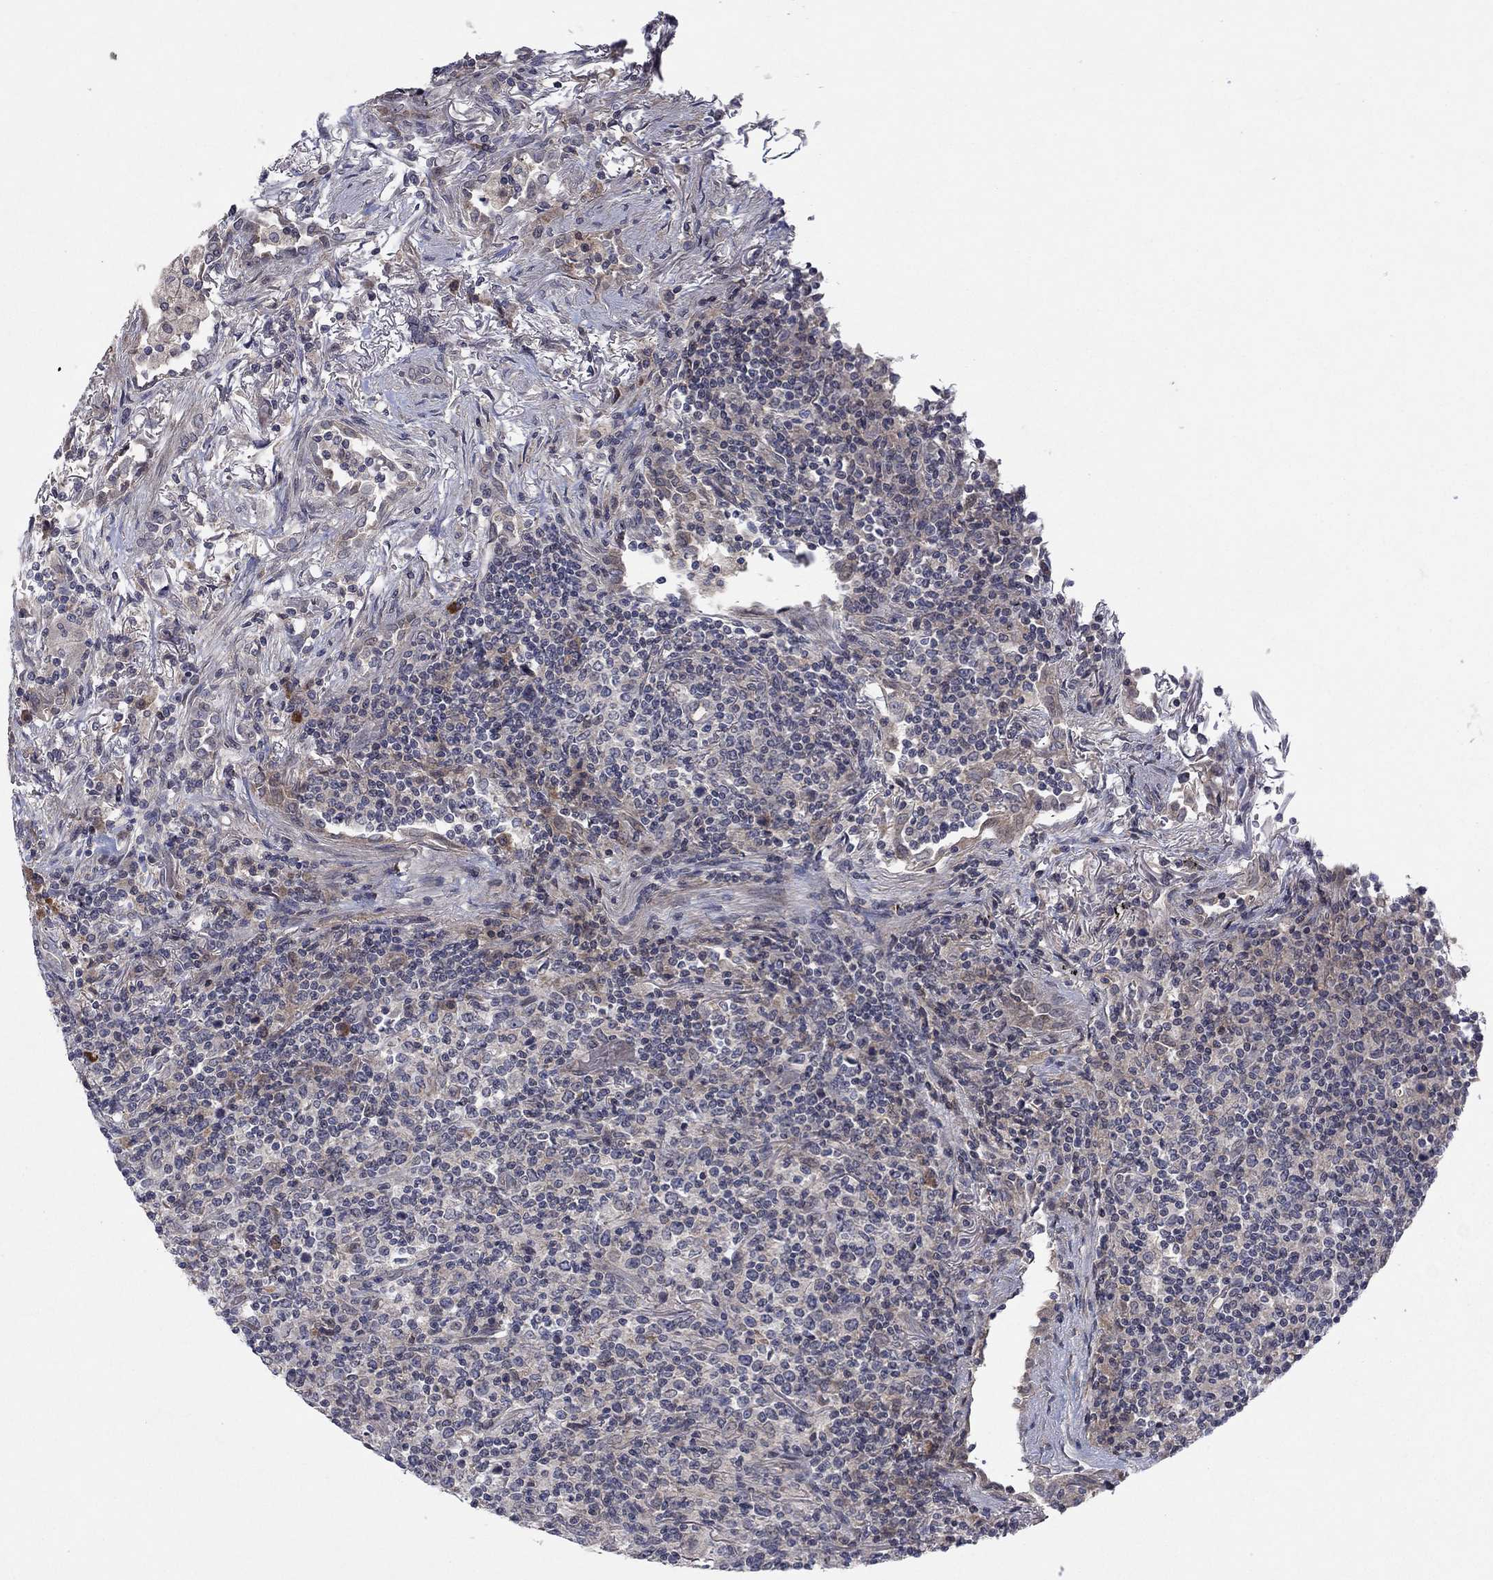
{"staining": {"intensity": "negative", "quantity": "none", "location": "none"}, "tissue": "lymphoma", "cell_type": "Tumor cells", "image_type": "cancer", "snomed": [{"axis": "morphology", "description": "Malignant lymphoma, non-Hodgkin's type, High grade"}, {"axis": "topography", "description": "Lung"}], "caption": "Lymphoma stained for a protein using immunohistochemistry reveals no expression tumor cells.", "gene": "IL4", "patient": {"sex": "male", "age": 79}}